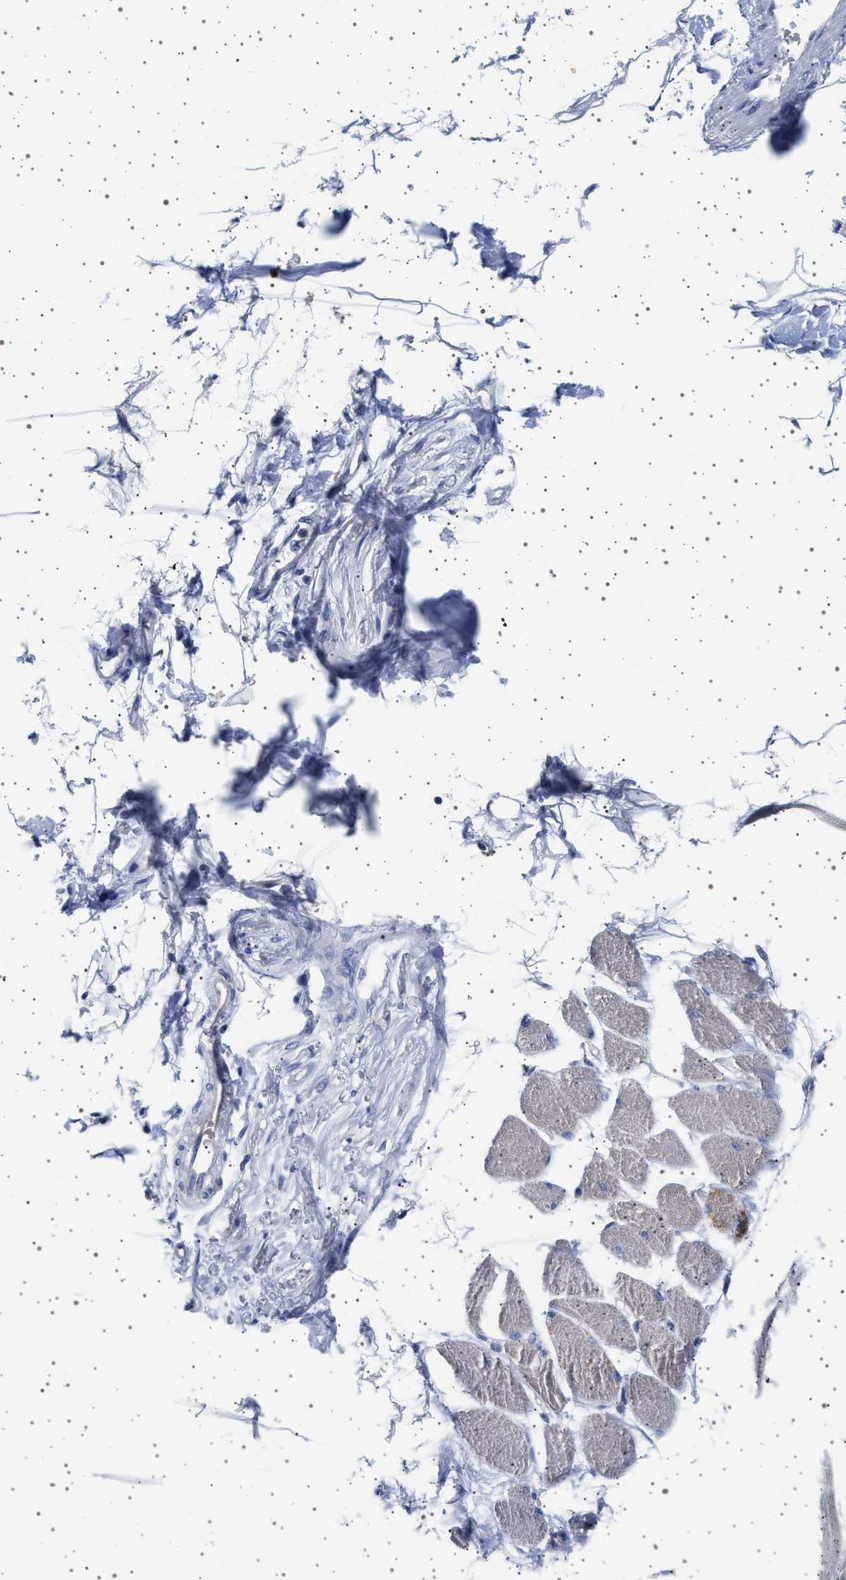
{"staining": {"intensity": "weak", "quantity": "25%-75%", "location": "cytoplasmic/membranous"}, "tissue": "skeletal muscle", "cell_type": "Myocytes", "image_type": "normal", "snomed": [{"axis": "morphology", "description": "Normal tissue, NOS"}, {"axis": "topography", "description": "Skeletal muscle"}, {"axis": "topography", "description": "Peripheral nerve tissue"}], "caption": "Immunohistochemistry (DAB) staining of unremarkable skeletal muscle demonstrates weak cytoplasmic/membranous protein expression in approximately 25%-75% of myocytes. Using DAB (3,3'-diaminobenzidine) (brown) and hematoxylin (blue) stains, captured at high magnification using brightfield microscopy.", "gene": "TRMT10B", "patient": {"sex": "female", "age": 84}}